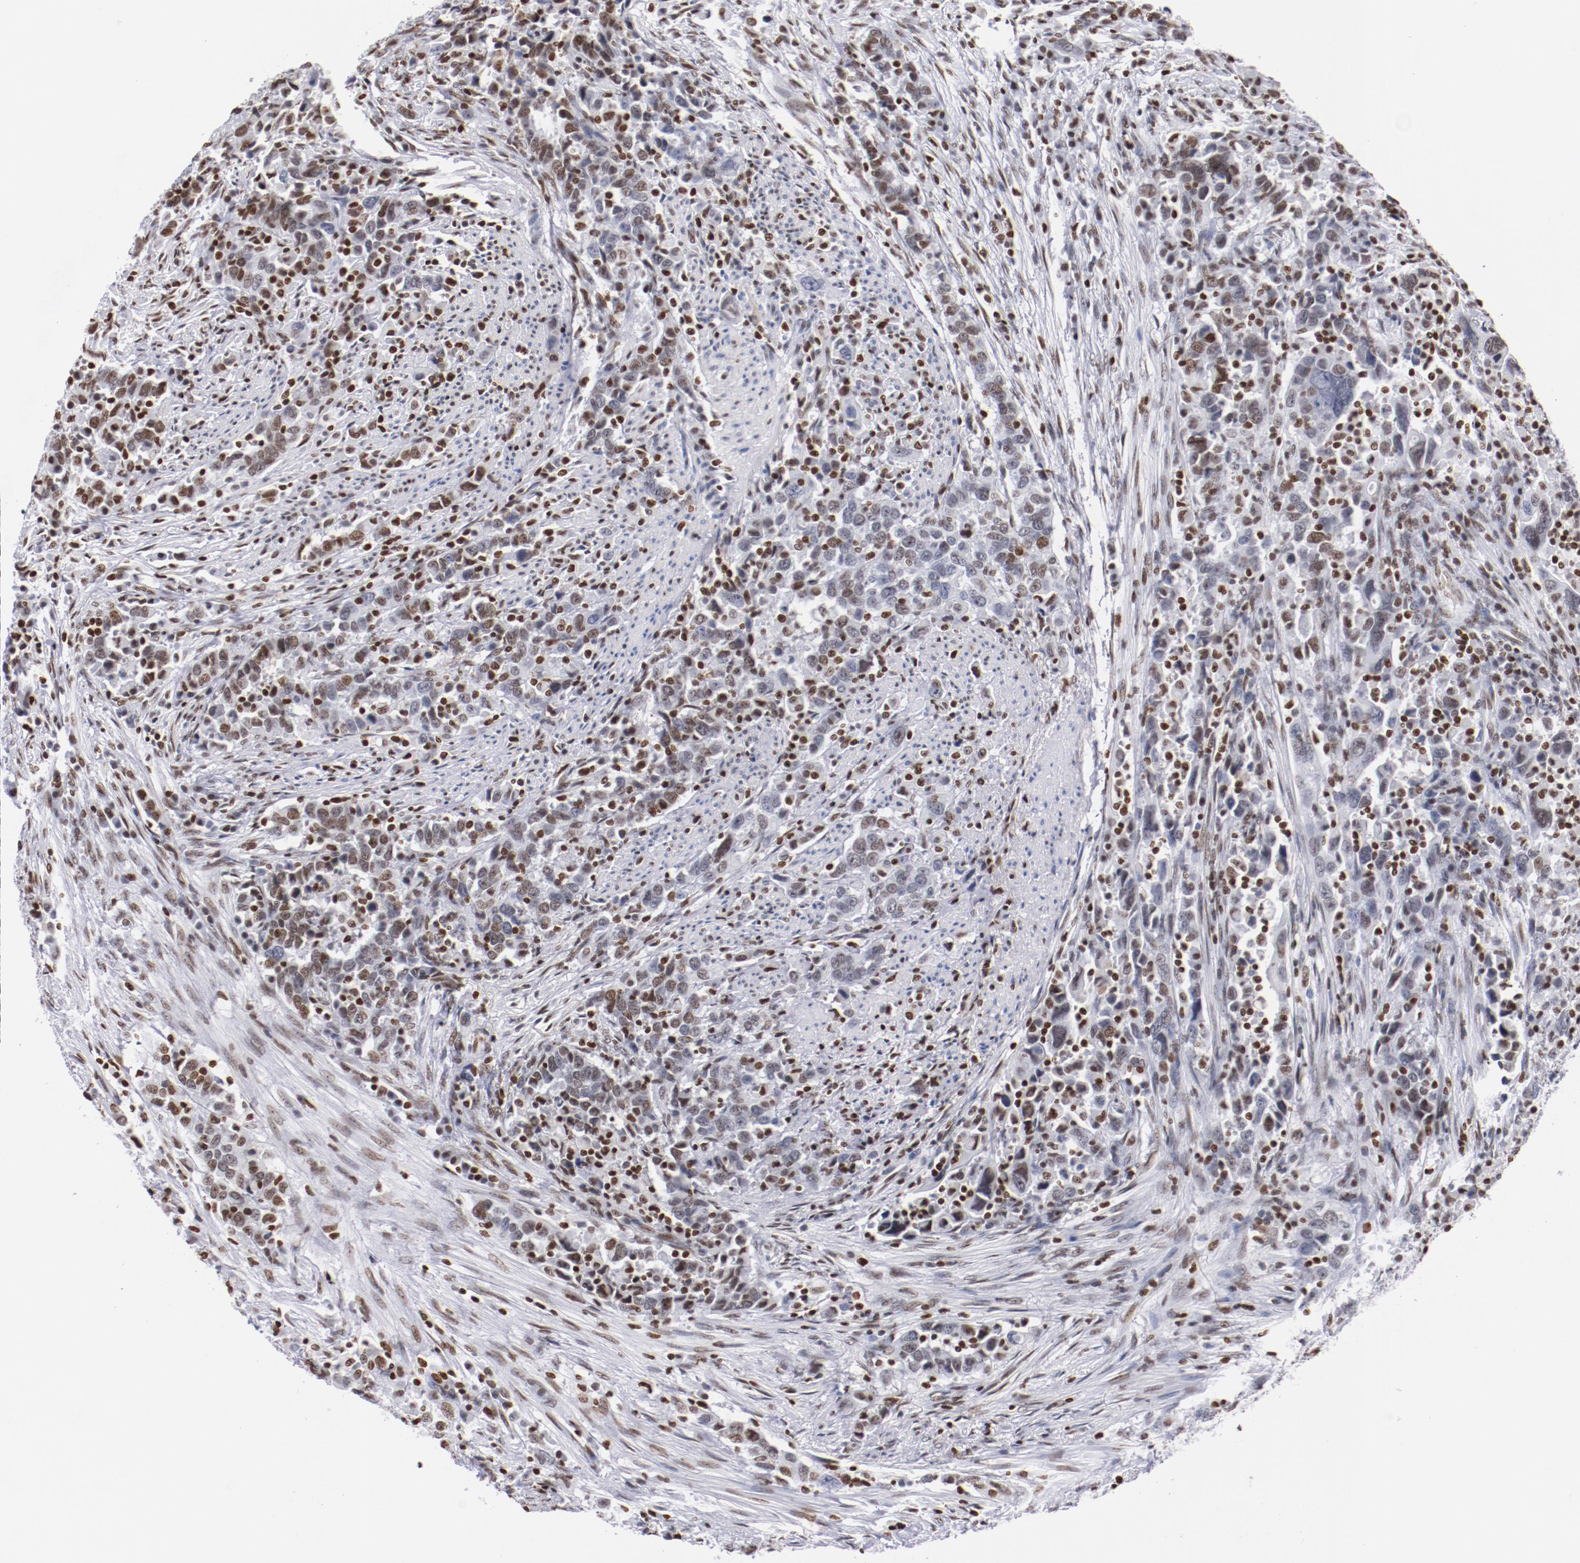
{"staining": {"intensity": "weak", "quantity": "<25%", "location": "nuclear"}, "tissue": "urothelial cancer", "cell_type": "Tumor cells", "image_type": "cancer", "snomed": [{"axis": "morphology", "description": "Urothelial carcinoma, High grade"}, {"axis": "topography", "description": "Urinary bladder"}], "caption": "A photomicrograph of urothelial carcinoma (high-grade) stained for a protein demonstrates no brown staining in tumor cells.", "gene": "IFI16", "patient": {"sex": "male", "age": 61}}